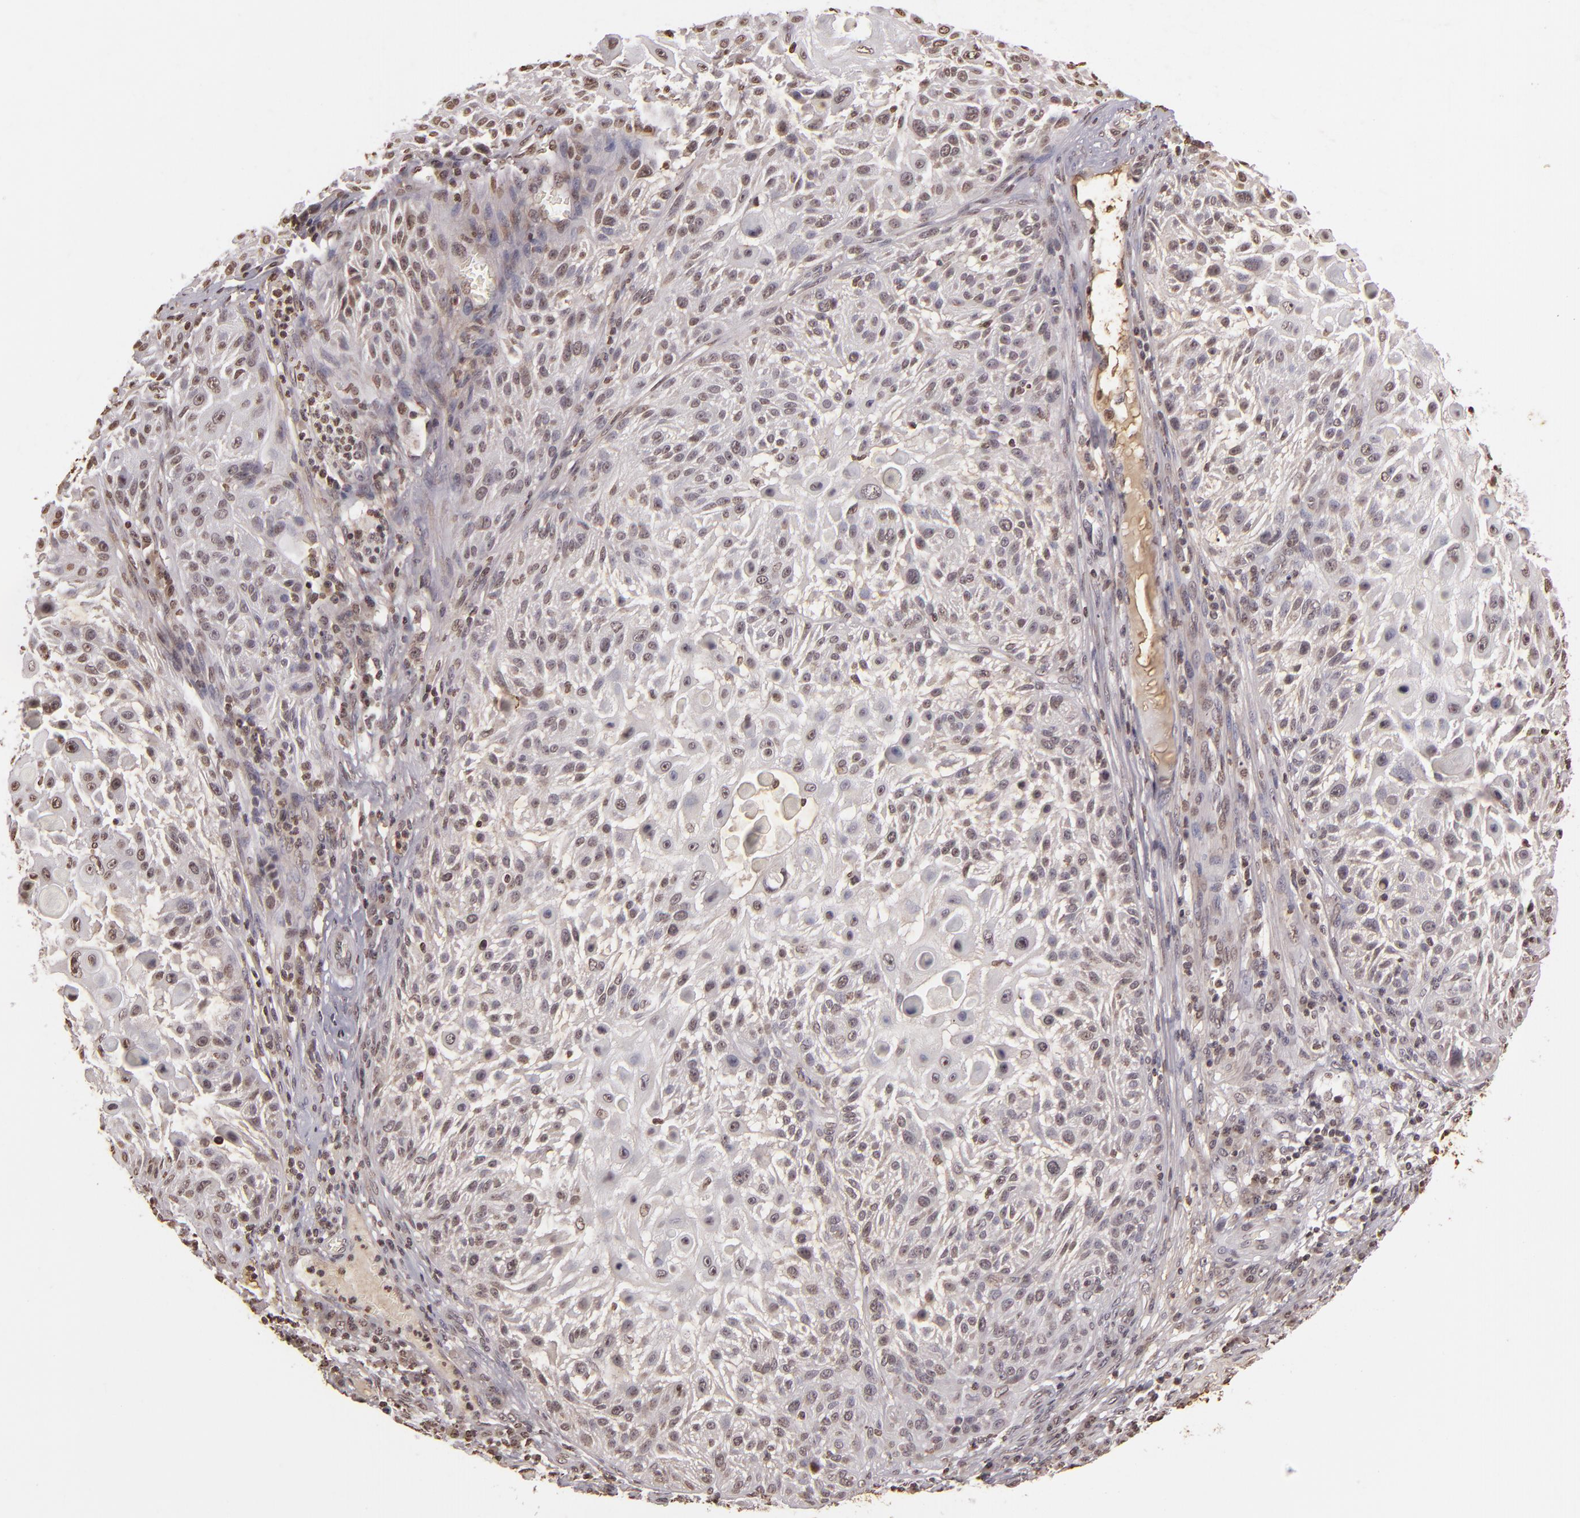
{"staining": {"intensity": "weak", "quantity": "<25%", "location": "nuclear"}, "tissue": "skin cancer", "cell_type": "Tumor cells", "image_type": "cancer", "snomed": [{"axis": "morphology", "description": "Squamous cell carcinoma, NOS"}, {"axis": "topography", "description": "Skin"}], "caption": "Immunohistochemistry of skin squamous cell carcinoma exhibits no staining in tumor cells.", "gene": "THRB", "patient": {"sex": "female", "age": 89}}